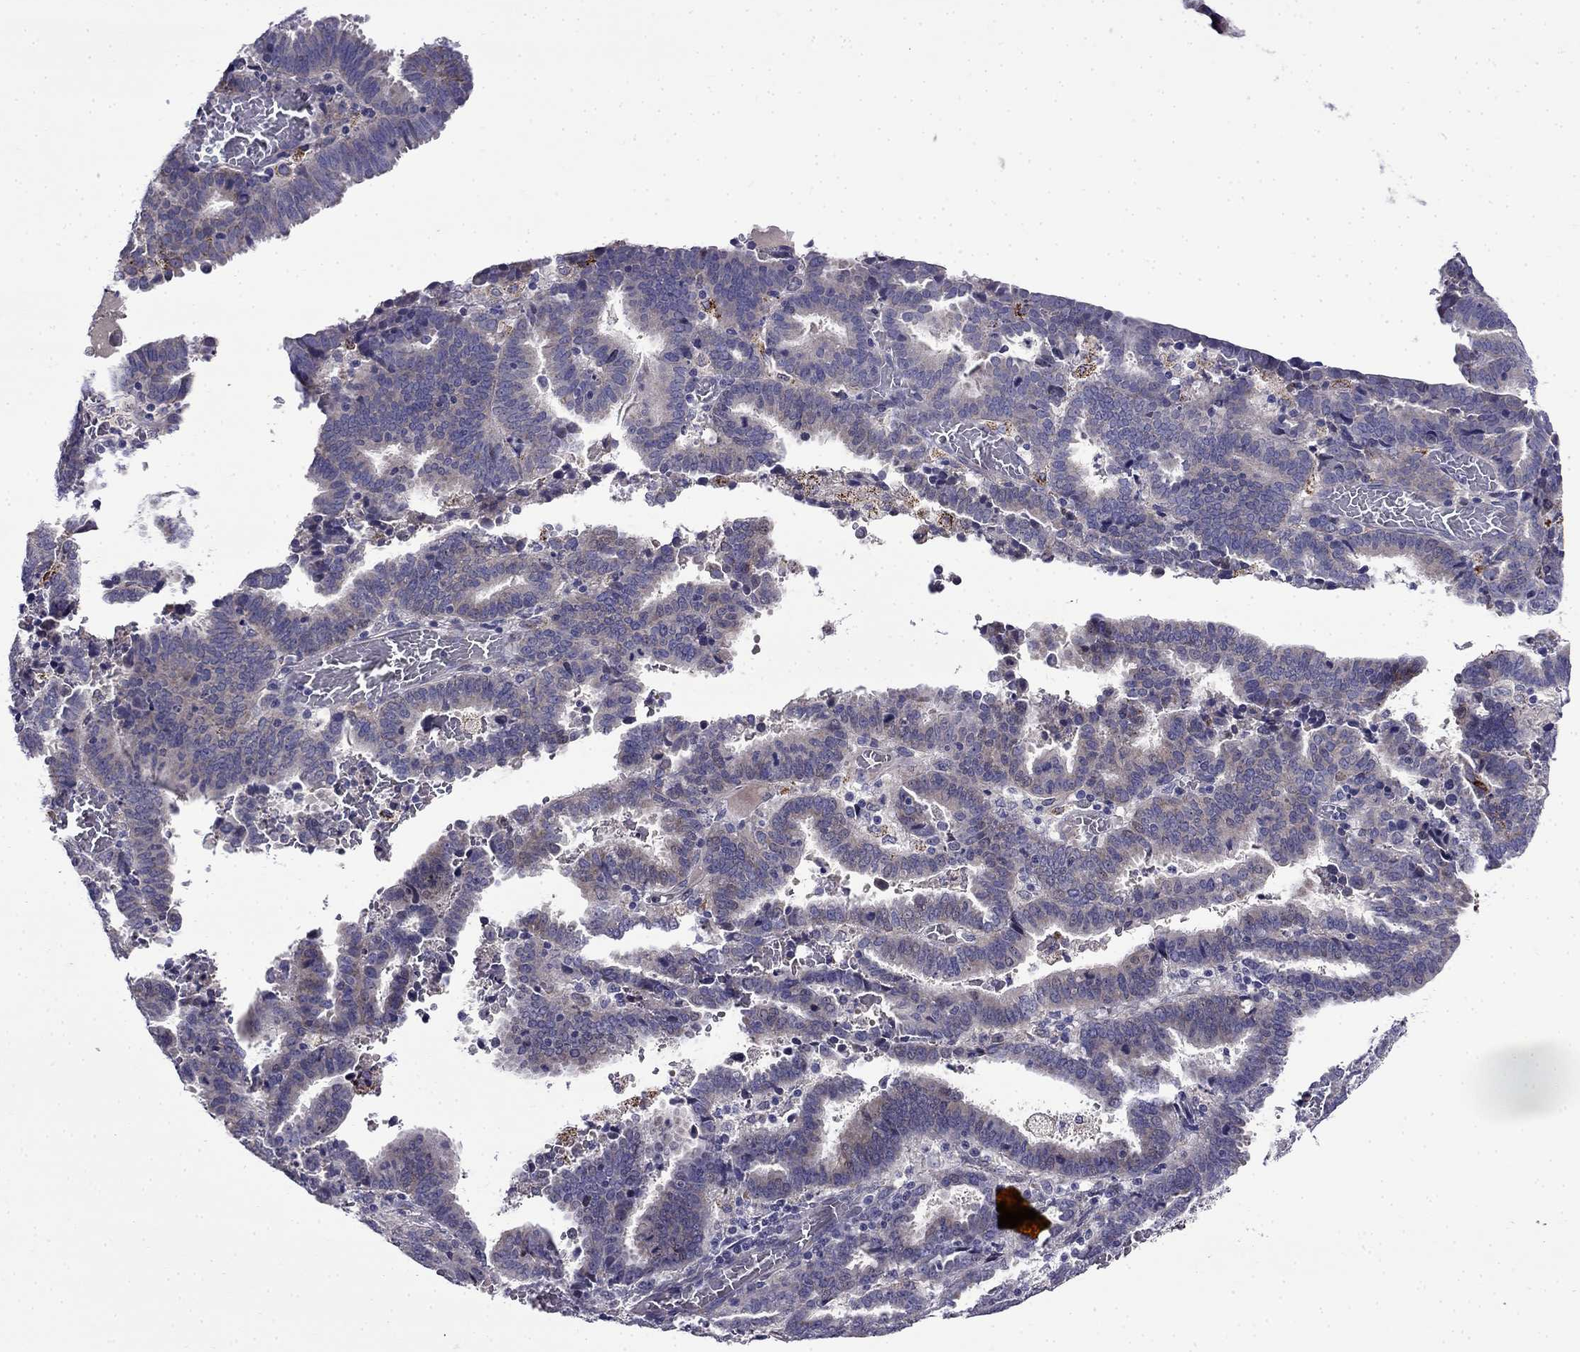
{"staining": {"intensity": "weak", "quantity": "<25%", "location": "cytoplasmic/membranous"}, "tissue": "endometrial cancer", "cell_type": "Tumor cells", "image_type": "cancer", "snomed": [{"axis": "morphology", "description": "Adenocarcinoma, NOS"}, {"axis": "topography", "description": "Uterus"}], "caption": "DAB (3,3'-diaminobenzidine) immunohistochemical staining of endometrial cancer (adenocarcinoma) shows no significant expression in tumor cells.", "gene": "PI16", "patient": {"sex": "female", "age": 83}}